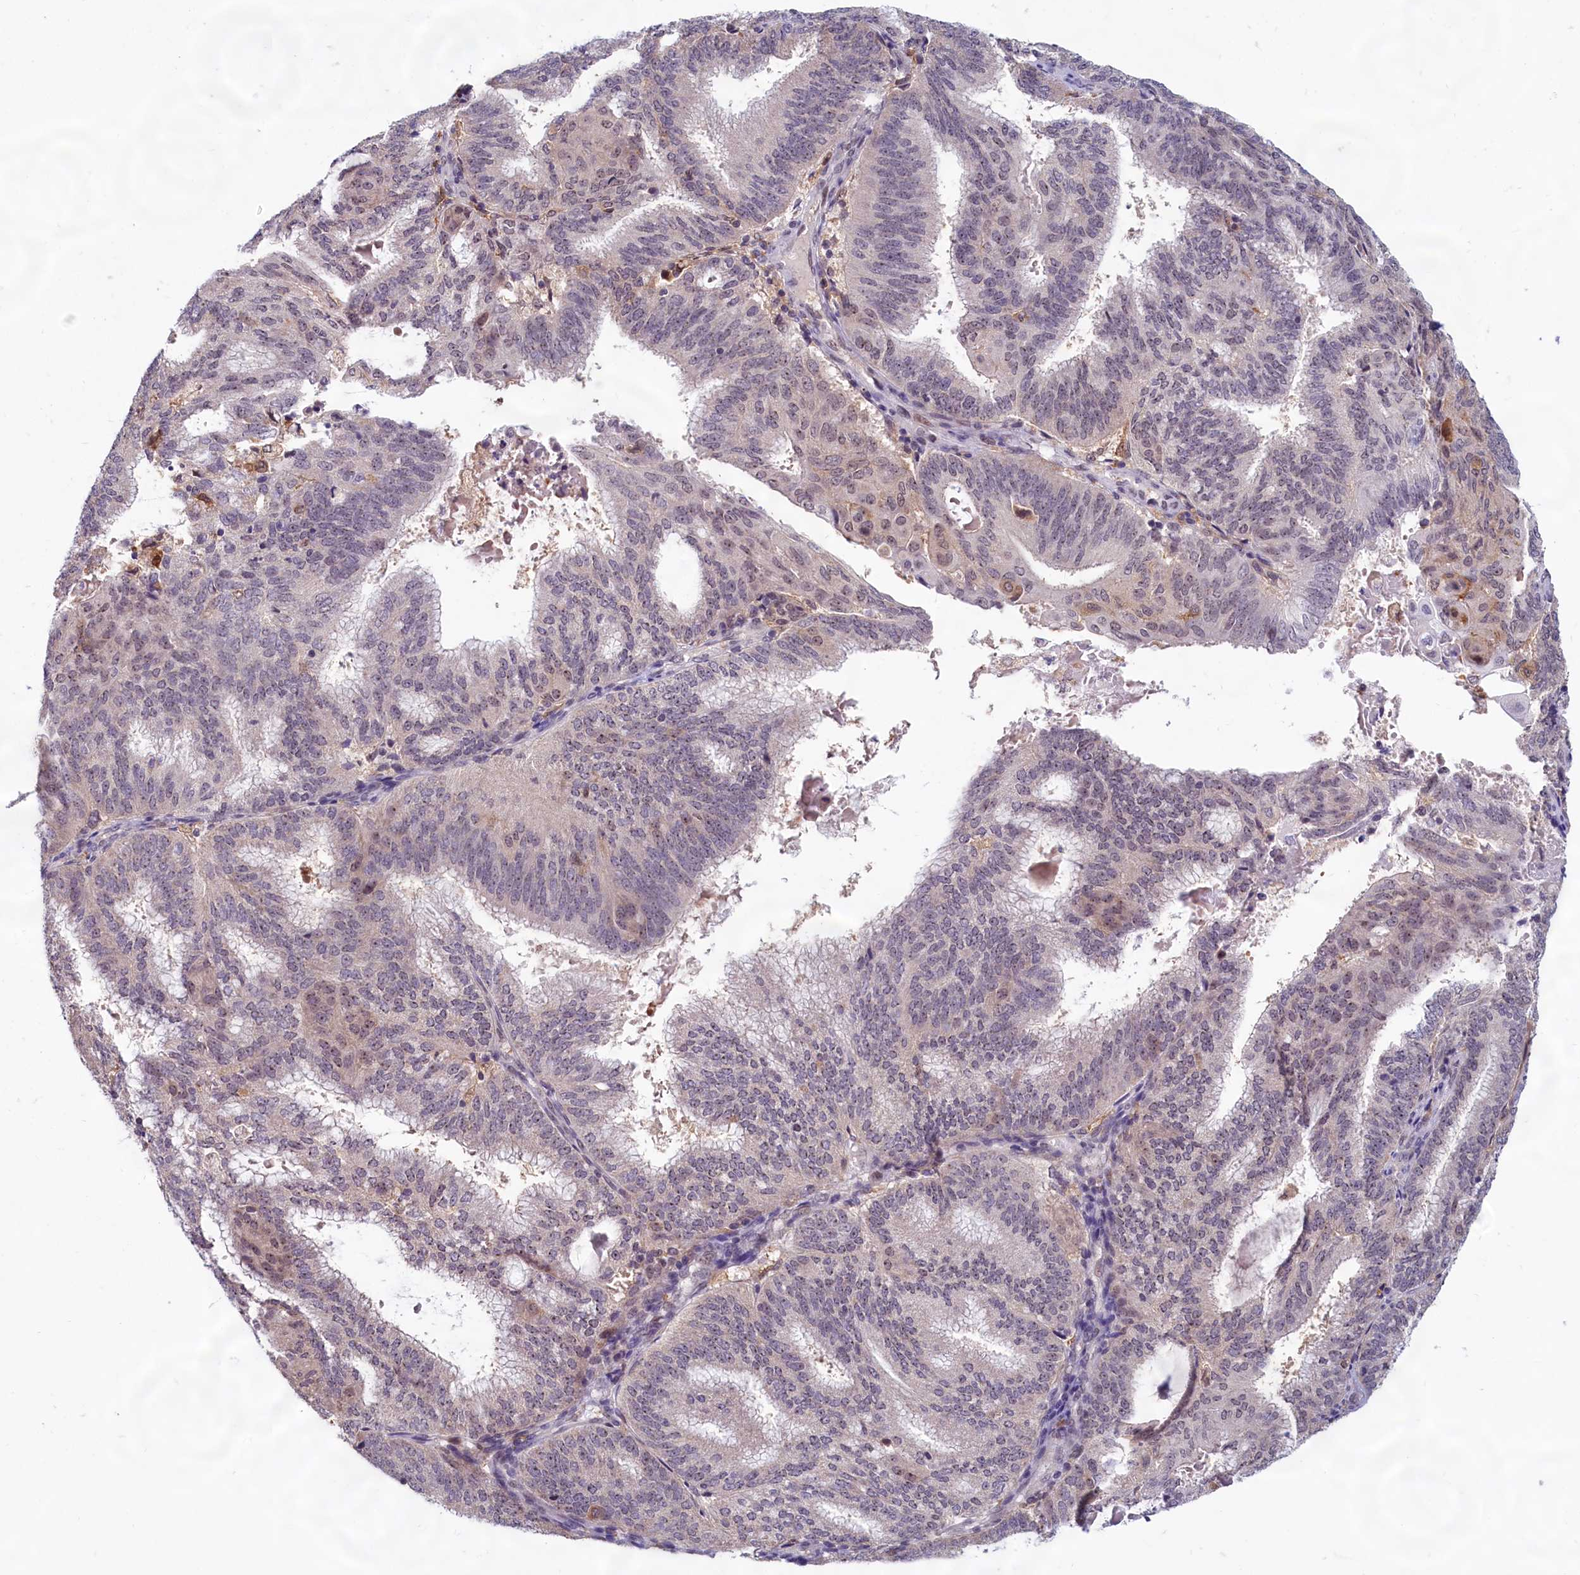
{"staining": {"intensity": "moderate", "quantity": "<25%", "location": "nuclear"}, "tissue": "endometrial cancer", "cell_type": "Tumor cells", "image_type": "cancer", "snomed": [{"axis": "morphology", "description": "Adenocarcinoma, NOS"}, {"axis": "topography", "description": "Endometrium"}], "caption": "Immunohistochemistry (IHC) (DAB (3,3'-diaminobenzidine)) staining of endometrial cancer exhibits moderate nuclear protein expression in about <25% of tumor cells. The staining is performed using DAB (3,3'-diaminobenzidine) brown chromogen to label protein expression. The nuclei are counter-stained blue using hematoxylin.", "gene": "C1D", "patient": {"sex": "female", "age": 49}}